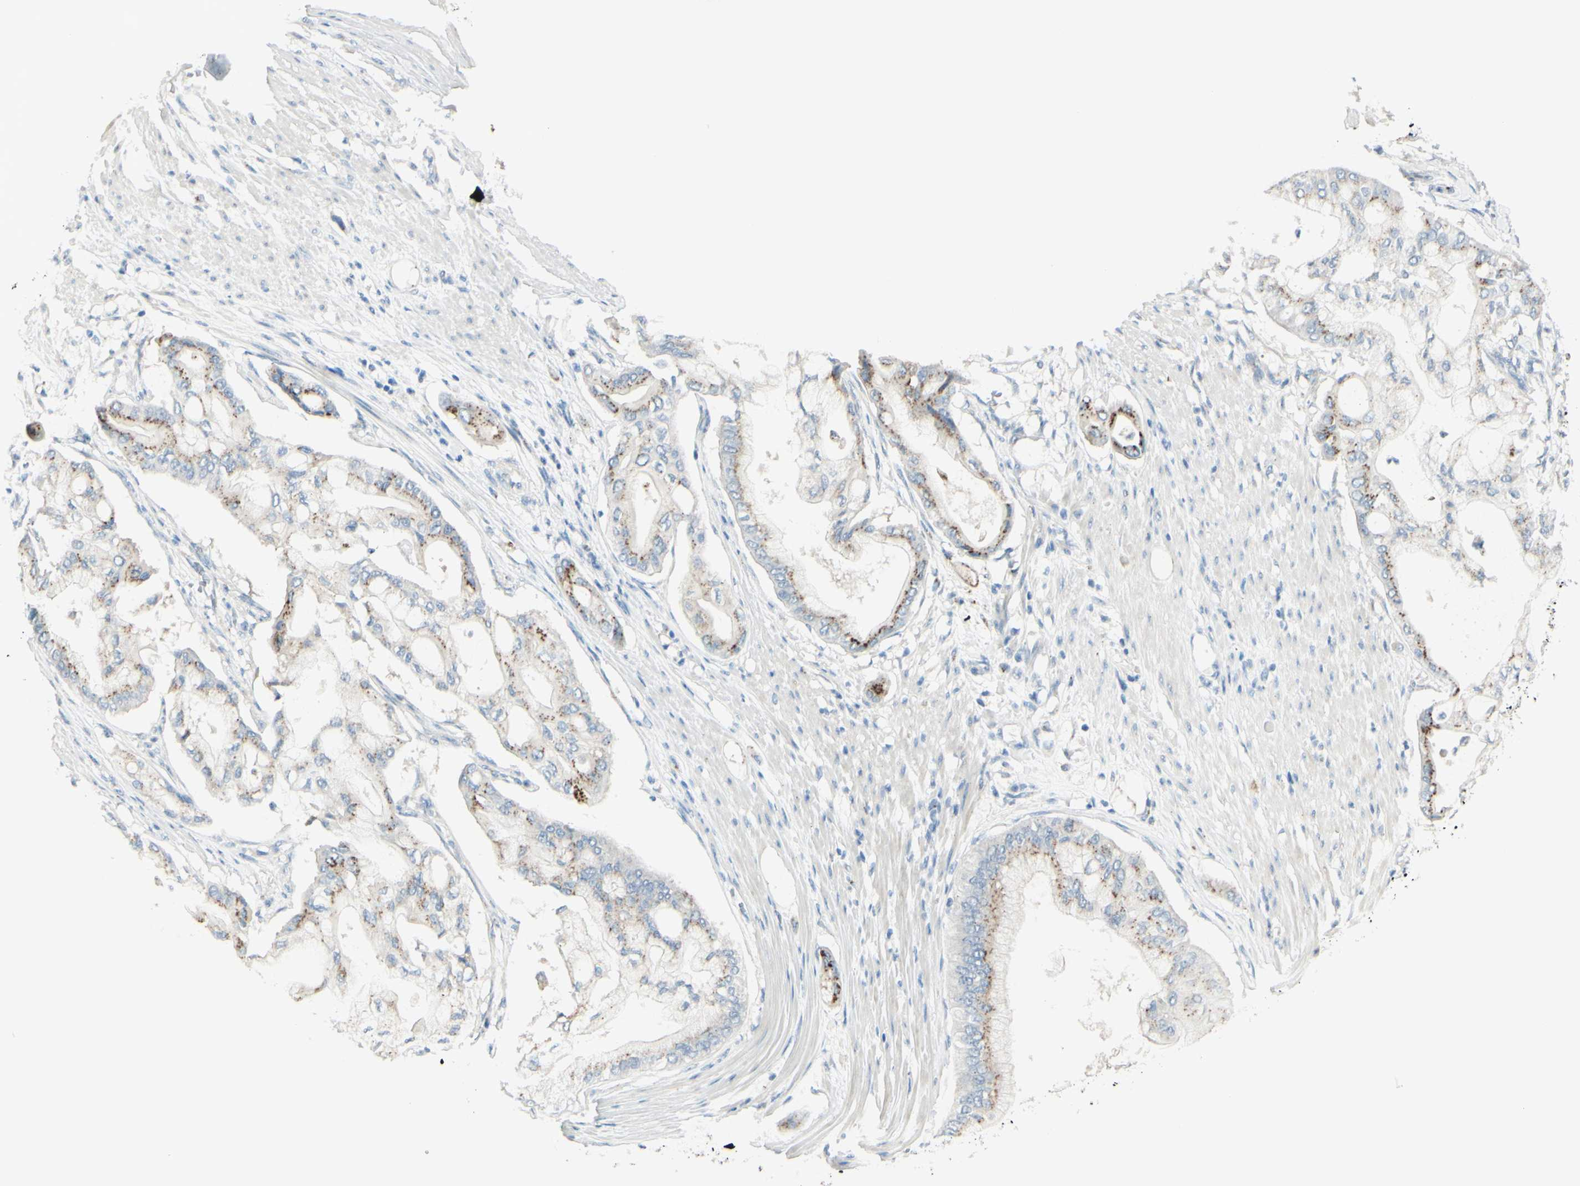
{"staining": {"intensity": "moderate", "quantity": "25%-75%", "location": "cytoplasmic/membranous"}, "tissue": "pancreatic cancer", "cell_type": "Tumor cells", "image_type": "cancer", "snomed": [{"axis": "morphology", "description": "Adenocarcinoma, NOS"}, {"axis": "morphology", "description": "Adenocarcinoma, metastatic, NOS"}, {"axis": "topography", "description": "Lymph node"}, {"axis": "topography", "description": "Pancreas"}, {"axis": "topography", "description": "Duodenum"}], "caption": "DAB immunohistochemical staining of pancreatic cancer shows moderate cytoplasmic/membranous protein expression in about 25%-75% of tumor cells. The staining was performed using DAB, with brown indicating positive protein expression. Nuclei are stained blue with hematoxylin.", "gene": "B4GALT1", "patient": {"sex": "female", "age": 64}}